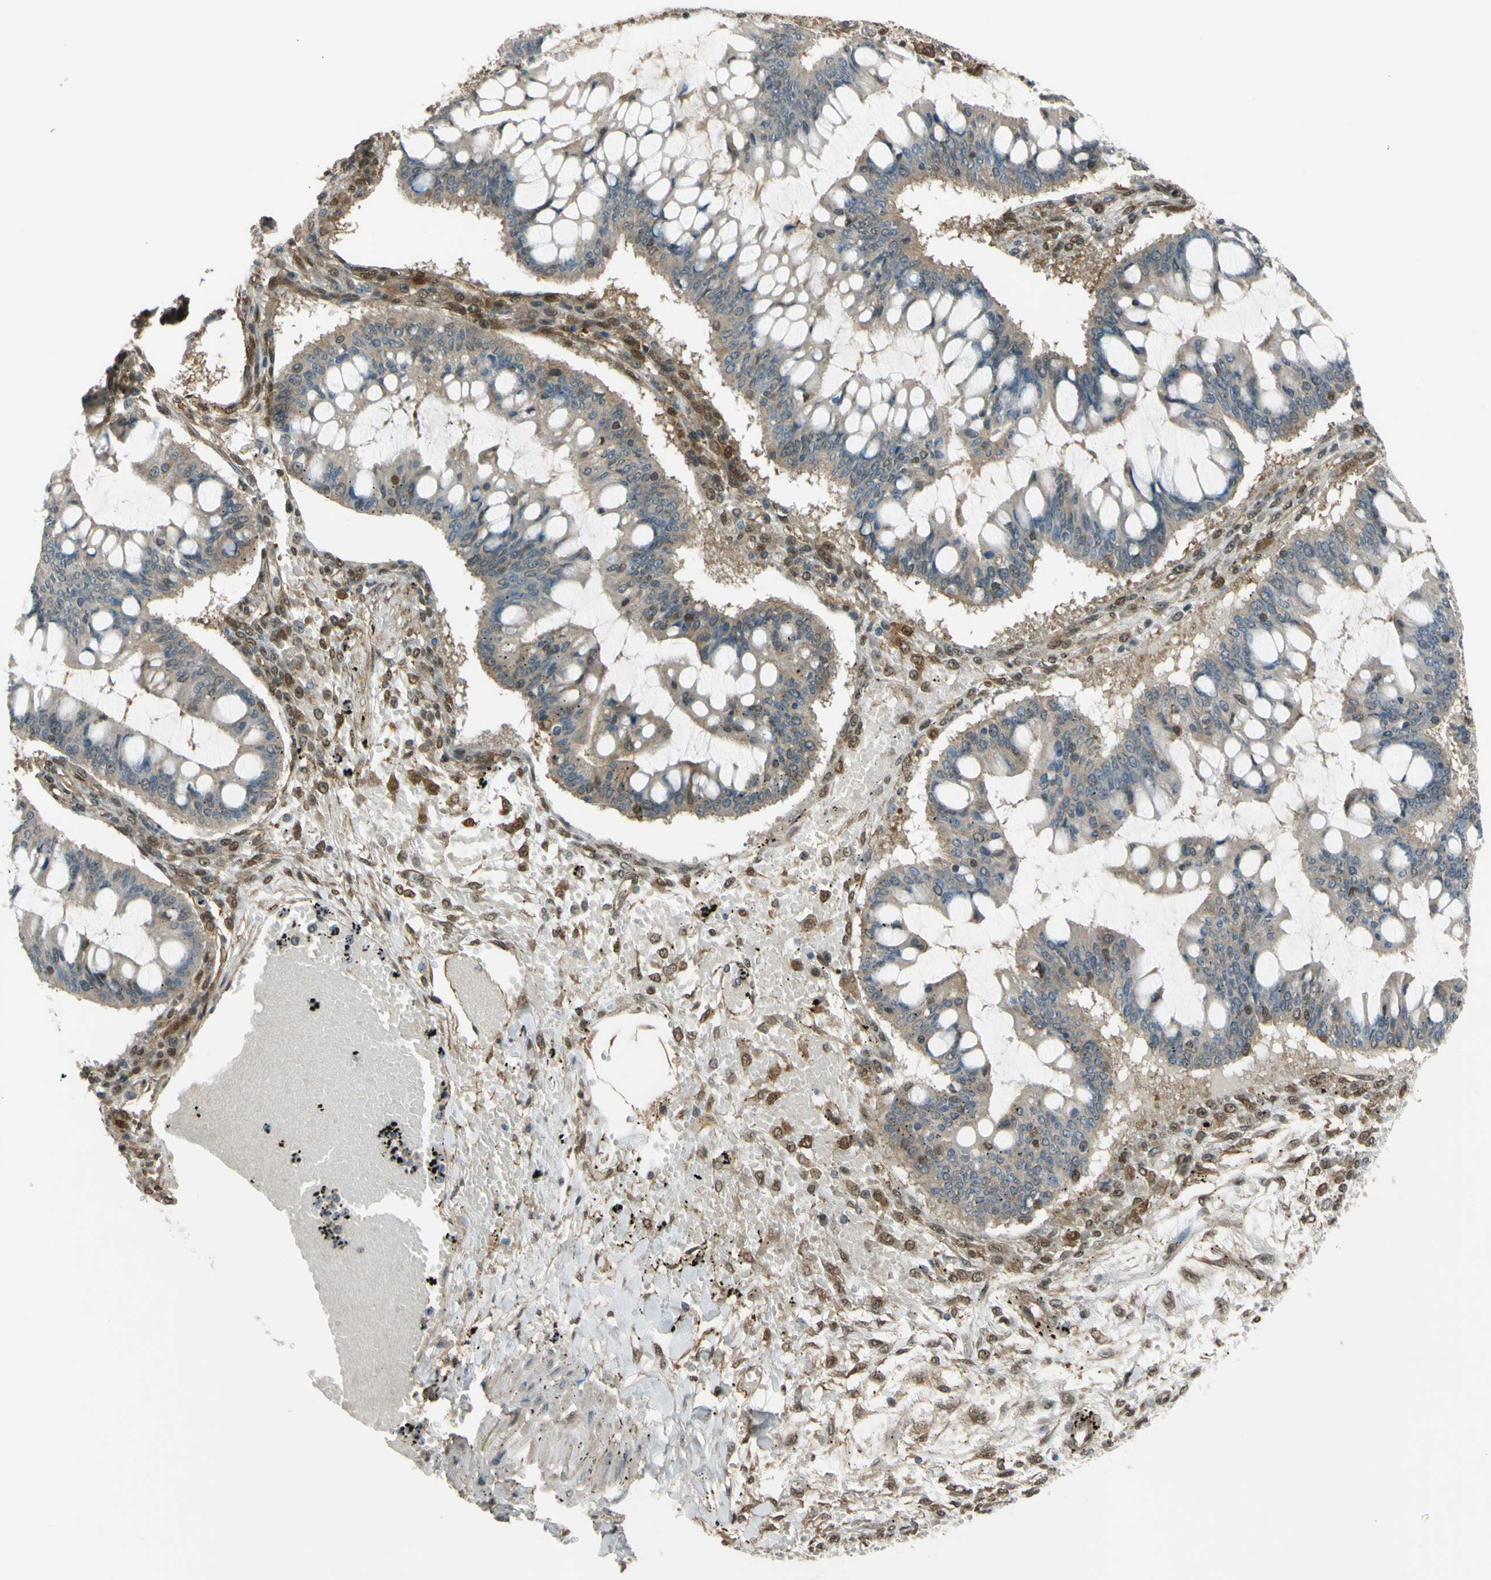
{"staining": {"intensity": "weak", "quantity": ">75%", "location": "cytoplasmic/membranous"}, "tissue": "ovarian cancer", "cell_type": "Tumor cells", "image_type": "cancer", "snomed": [{"axis": "morphology", "description": "Cystadenocarcinoma, mucinous, NOS"}, {"axis": "topography", "description": "Ovary"}], "caption": "Tumor cells exhibit weak cytoplasmic/membranous staining in about >75% of cells in ovarian mucinous cystadenocarcinoma. Using DAB (brown) and hematoxylin (blue) stains, captured at high magnification using brightfield microscopy.", "gene": "YWHAQ", "patient": {"sex": "female", "age": 73}}